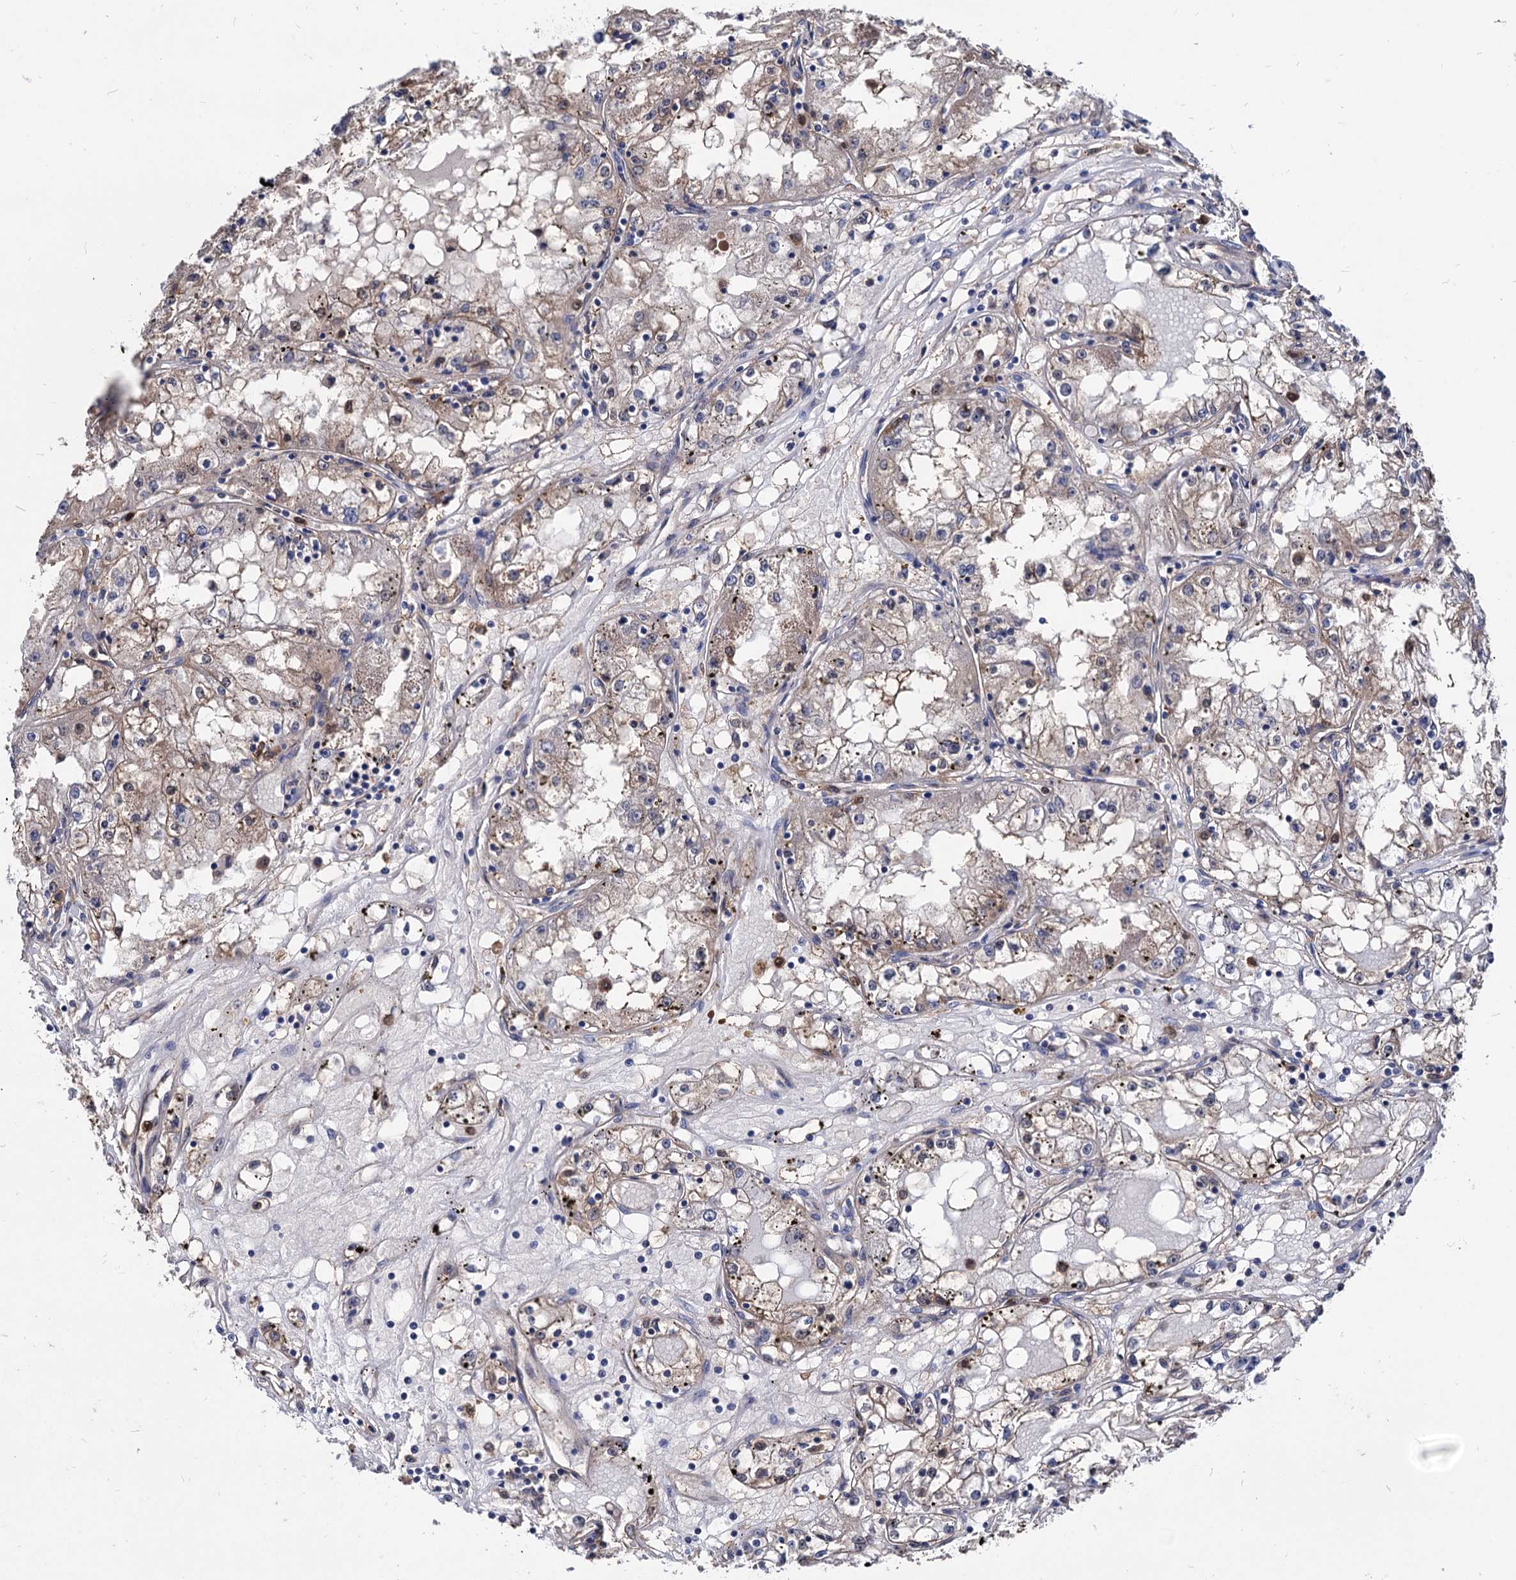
{"staining": {"intensity": "weak", "quantity": "25%-75%", "location": "cytoplasmic/membranous"}, "tissue": "renal cancer", "cell_type": "Tumor cells", "image_type": "cancer", "snomed": [{"axis": "morphology", "description": "Adenocarcinoma, NOS"}, {"axis": "topography", "description": "Kidney"}], "caption": "Human adenocarcinoma (renal) stained for a protein (brown) exhibits weak cytoplasmic/membranous positive positivity in about 25%-75% of tumor cells.", "gene": "CPPED1", "patient": {"sex": "male", "age": 56}}